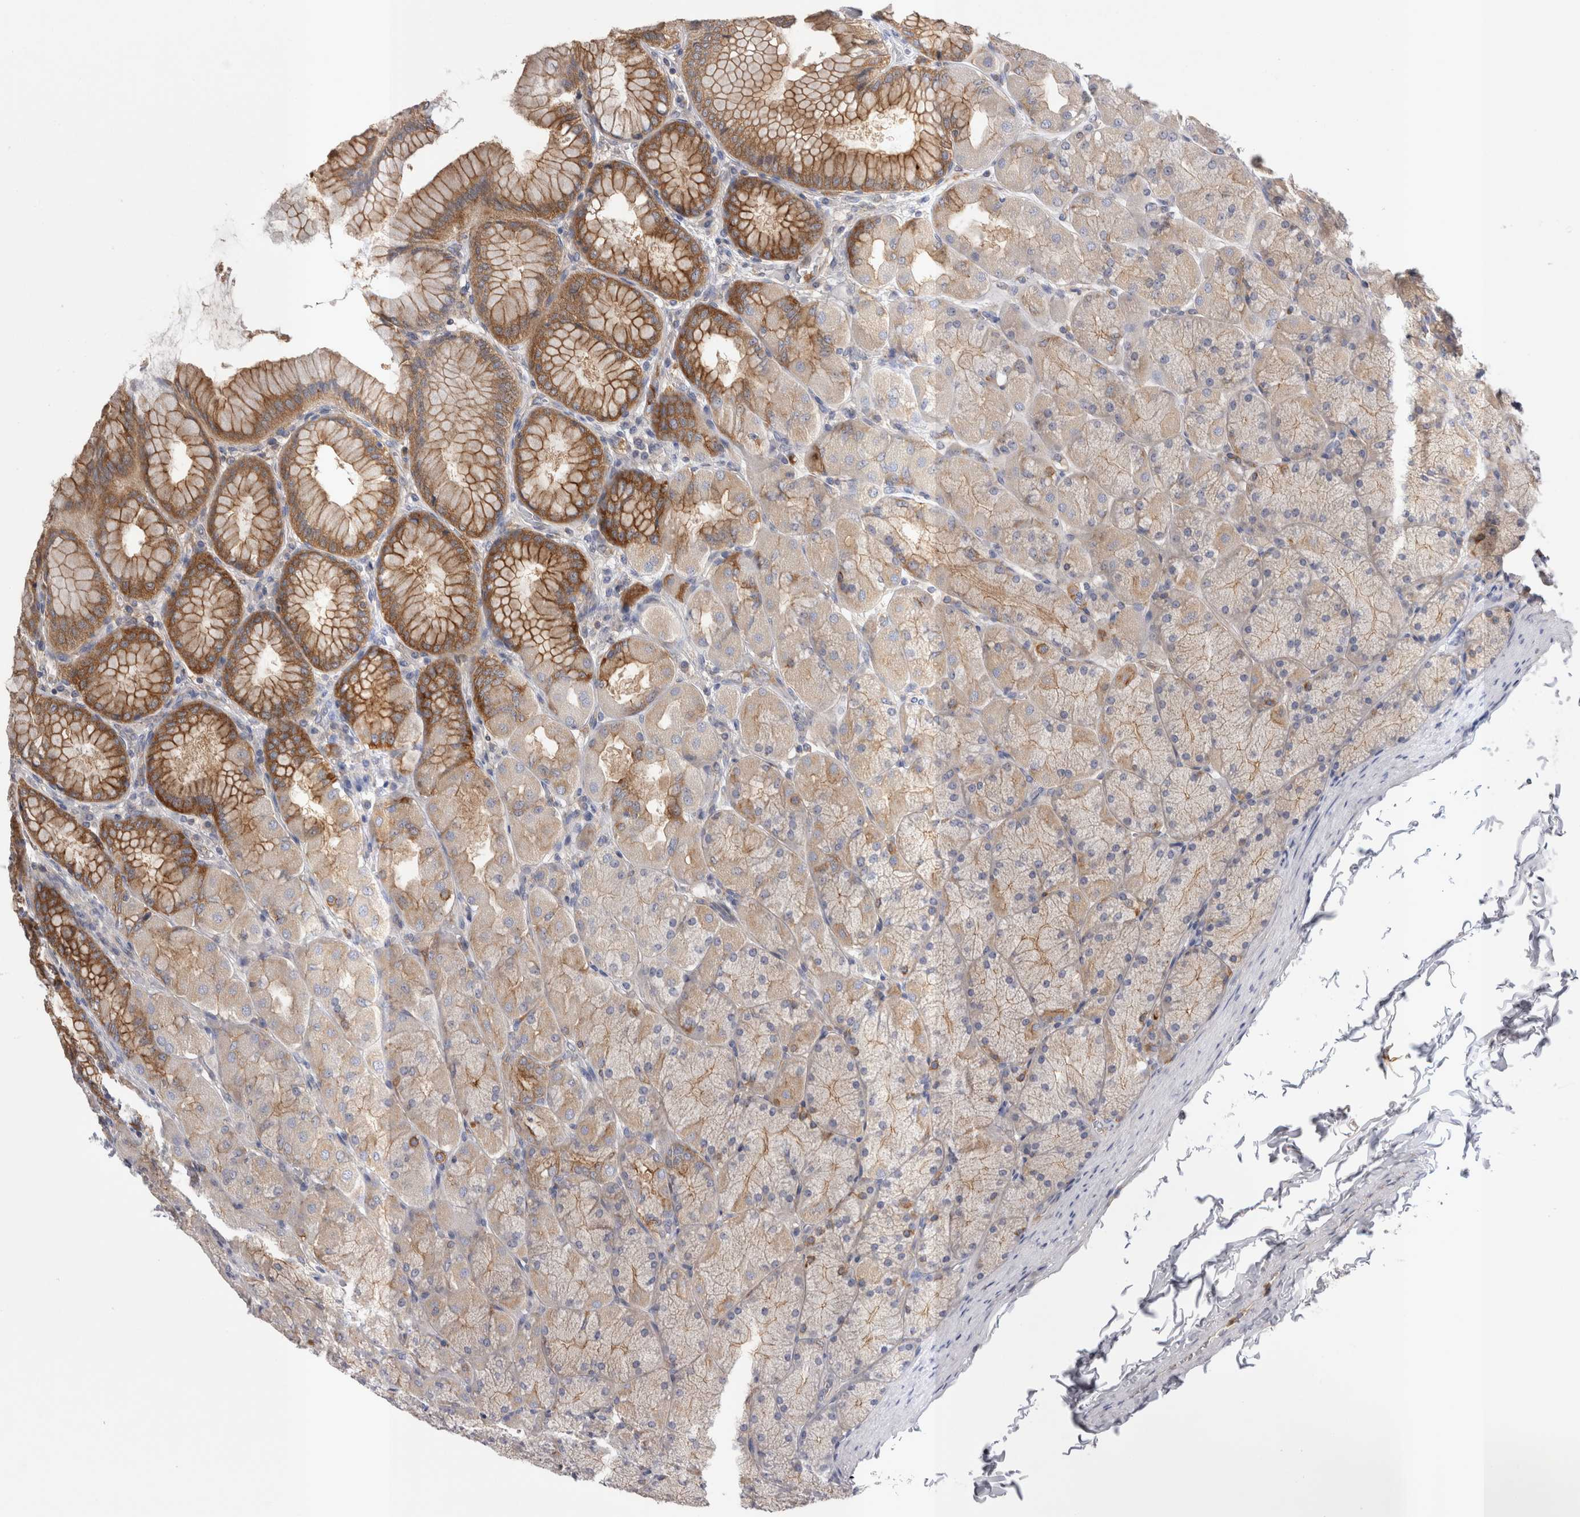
{"staining": {"intensity": "strong", "quantity": ">75%", "location": "cytoplasmic/membranous"}, "tissue": "stomach", "cell_type": "Glandular cells", "image_type": "normal", "snomed": [{"axis": "morphology", "description": "Normal tissue, NOS"}, {"axis": "topography", "description": "Stomach, upper"}], "caption": "A micrograph of human stomach stained for a protein demonstrates strong cytoplasmic/membranous brown staining in glandular cells. The protein of interest is shown in brown color, while the nuclei are stained blue.", "gene": "RAB11FIP1", "patient": {"sex": "female", "age": 56}}